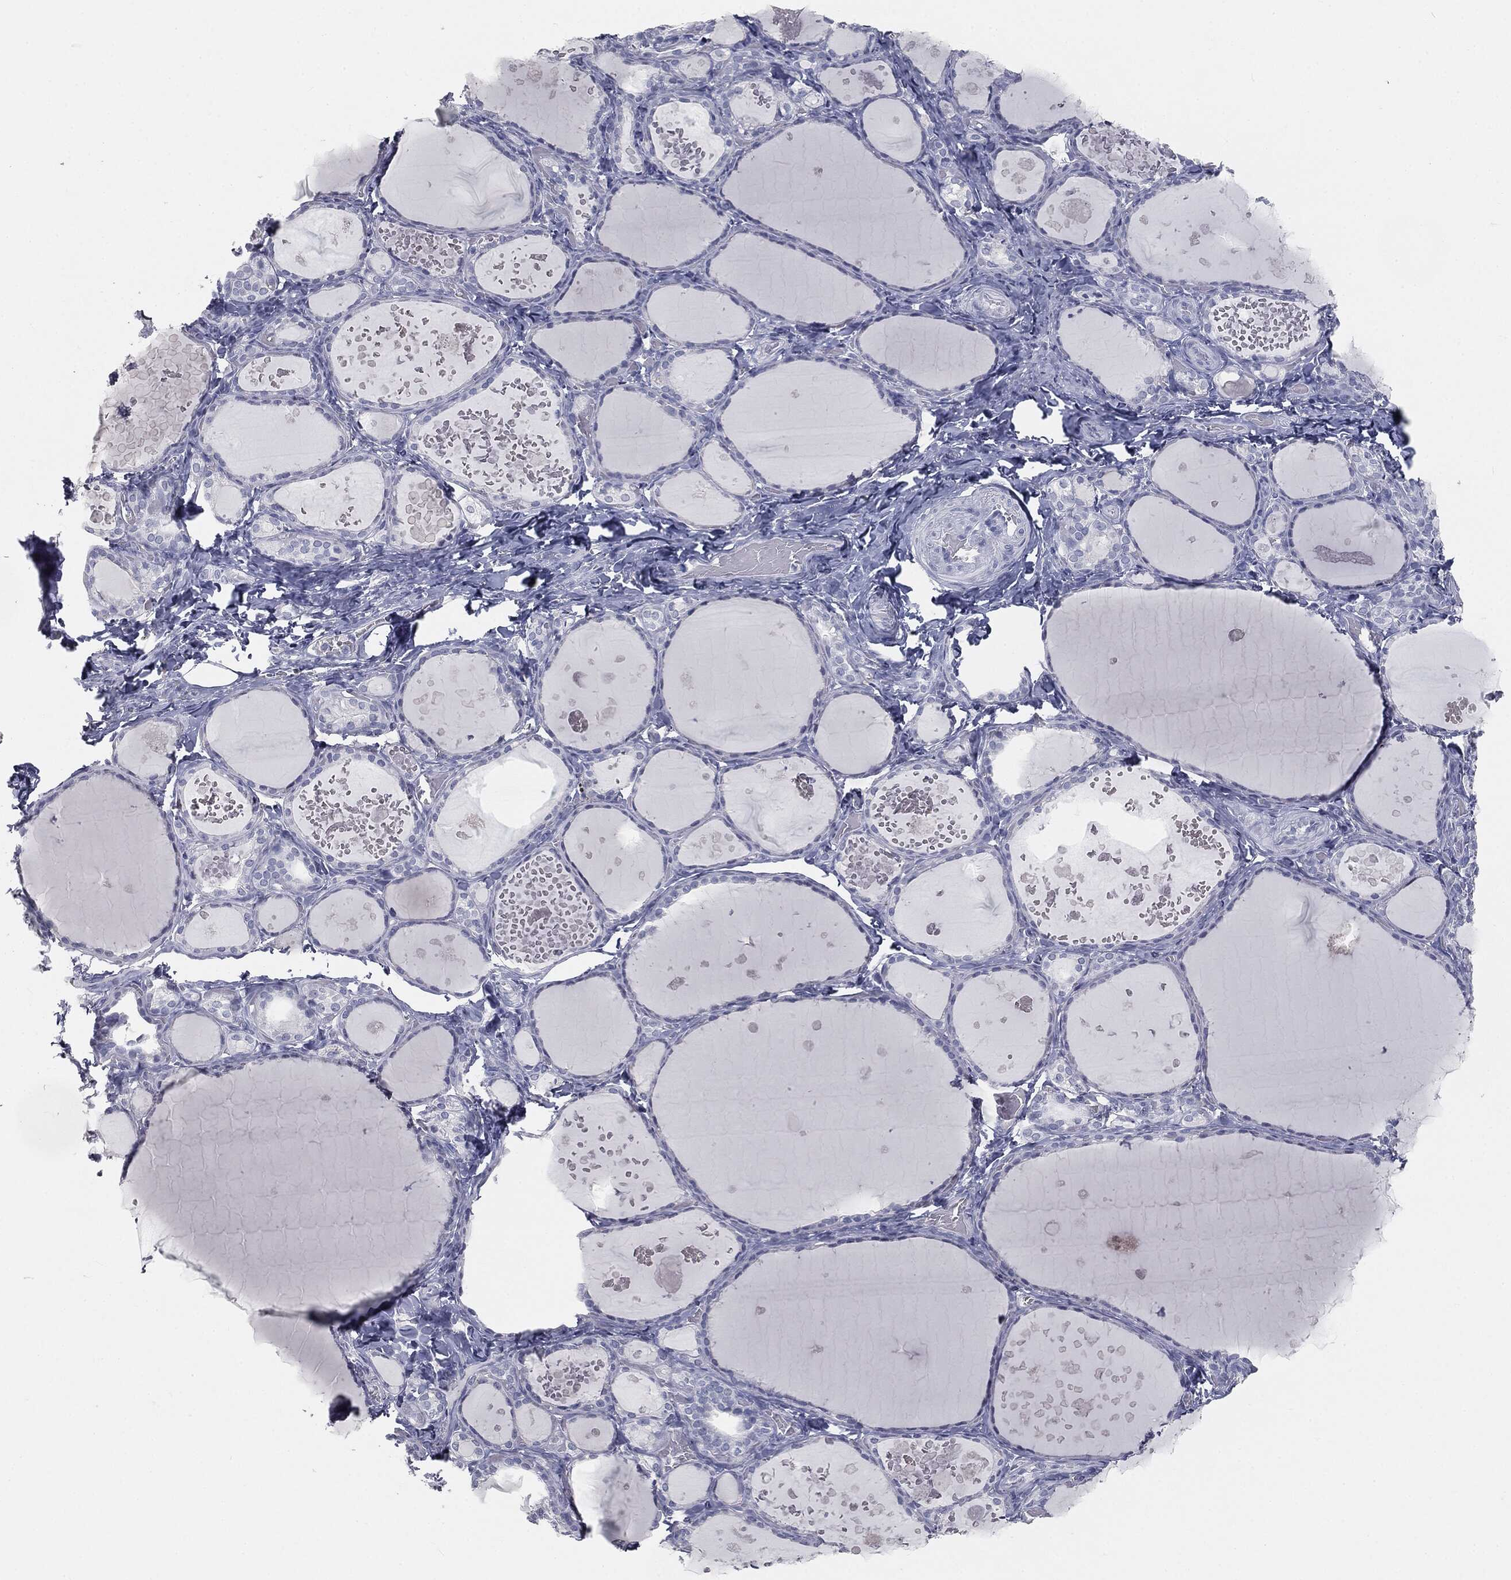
{"staining": {"intensity": "negative", "quantity": "none", "location": "none"}, "tissue": "thyroid gland", "cell_type": "Glandular cells", "image_type": "normal", "snomed": [{"axis": "morphology", "description": "Normal tissue, NOS"}, {"axis": "topography", "description": "Thyroid gland"}], "caption": "A high-resolution histopathology image shows IHC staining of unremarkable thyroid gland, which shows no significant positivity in glandular cells.", "gene": "PRAME", "patient": {"sex": "female", "age": 56}}